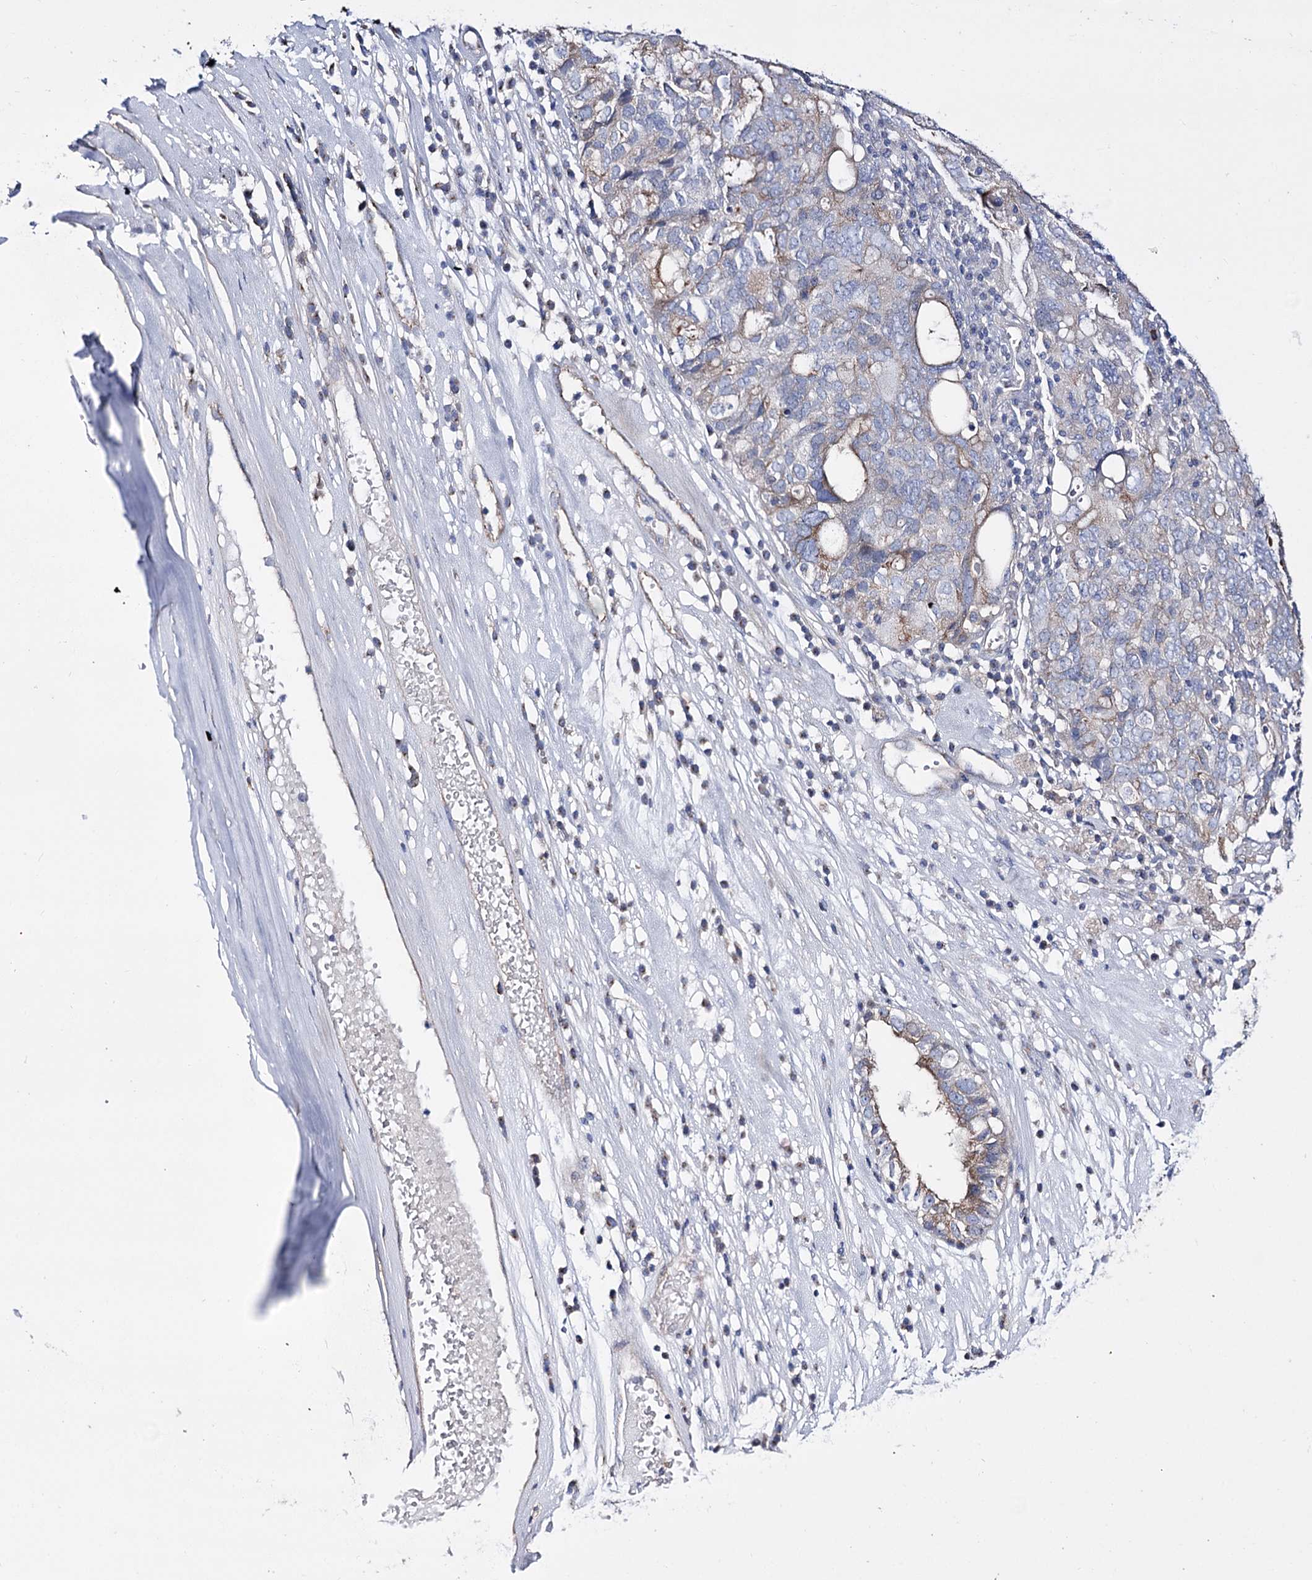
{"staining": {"intensity": "weak", "quantity": "<25%", "location": "cytoplasmic/membranous"}, "tissue": "ovarian cancer", "cell_type": "Tumor cells", "image_type": "cancer", "snomed": [{"axis": "morphology", "description": "Carcinoma, endometroid"}, {"axis": "topography", "description": "Ovary"}], "caption": "Immunohistochemical staining of ovarian cancer demonstrates no significant positivity in tumor cells.", "gene": "LRRC34", "patient": {"sex": "female", "age": 62}}